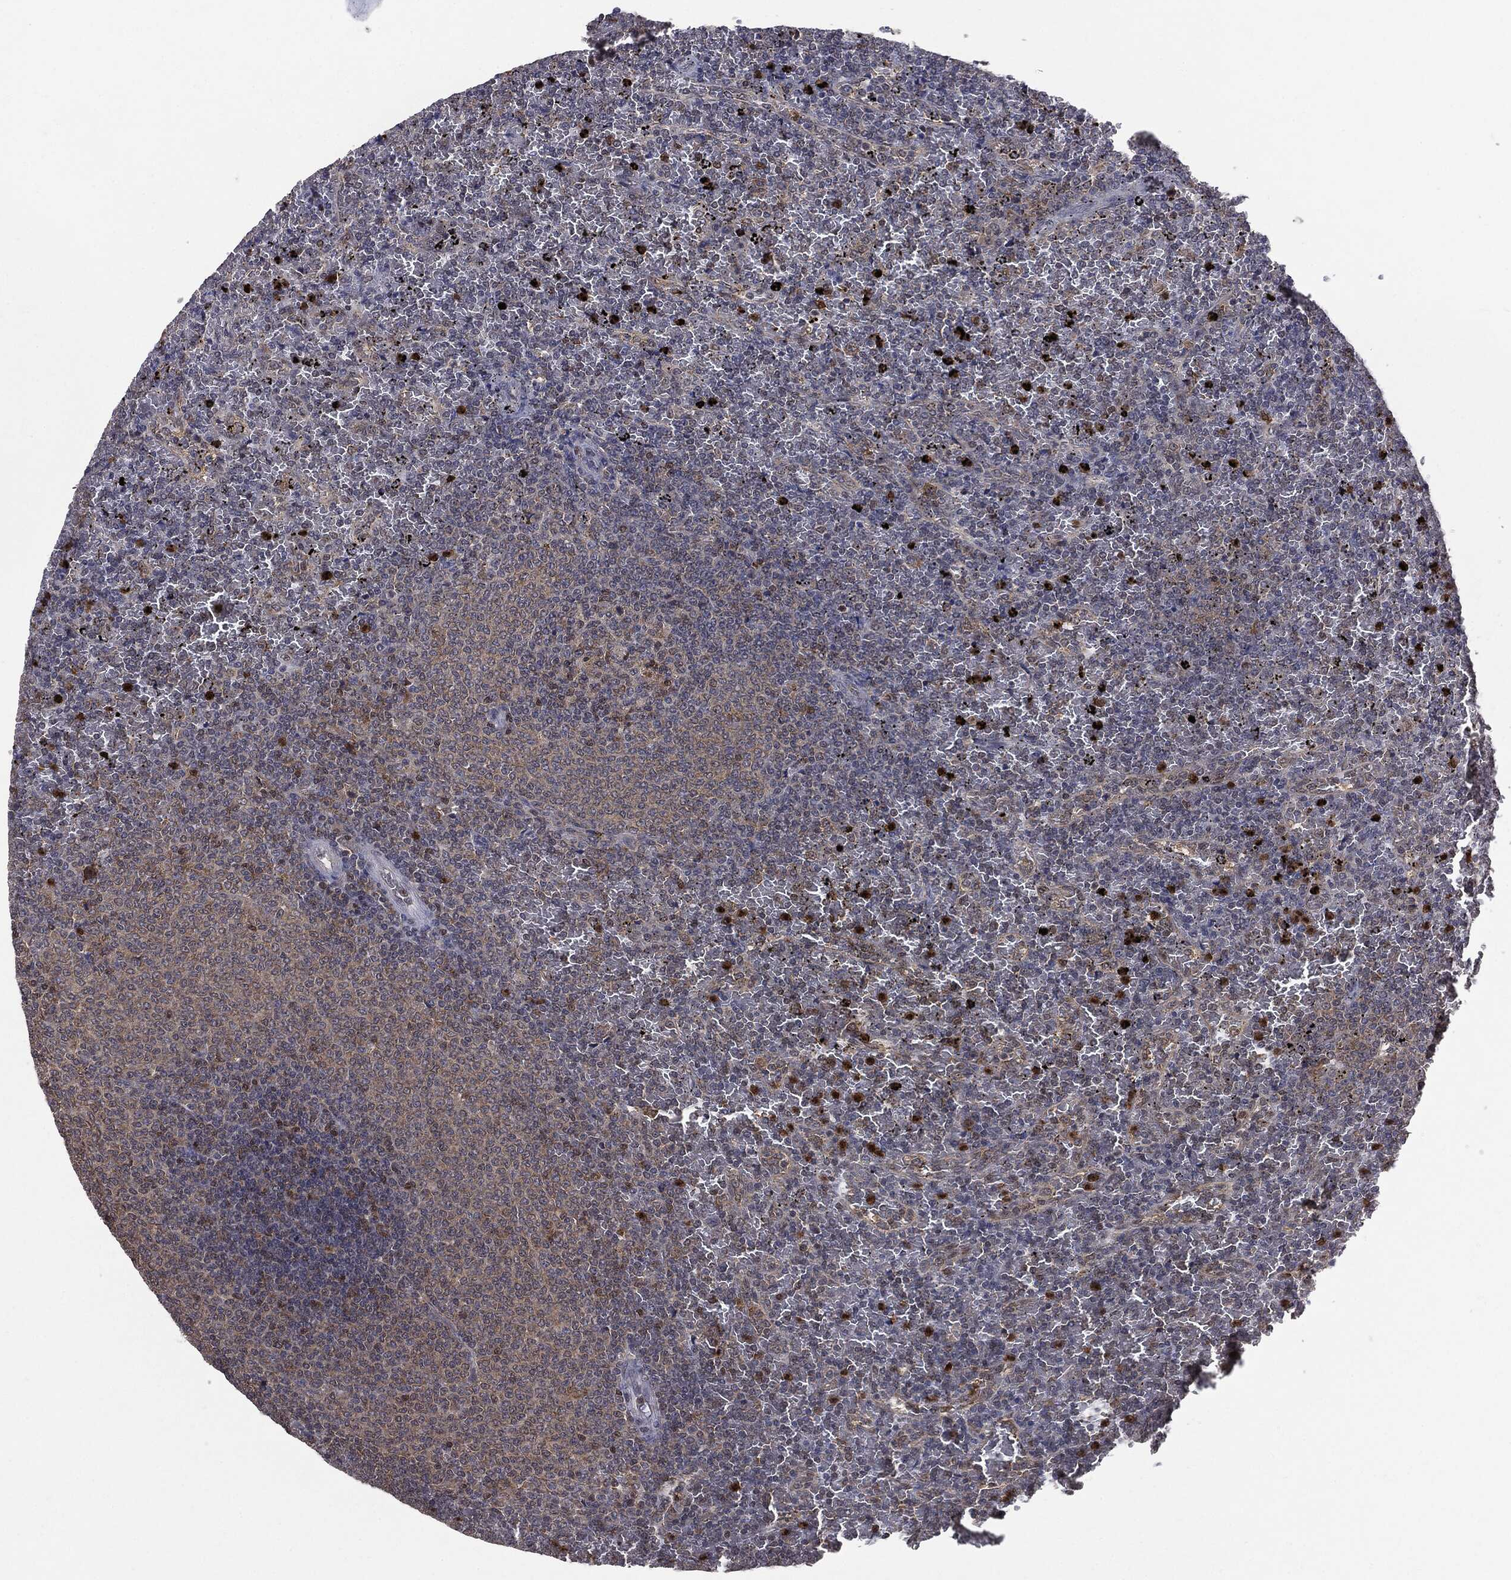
{"staining": {"intensity": "negative", "quantity": "none", "location": "none"}, "tissue": "lymphoma", "cell_type": "Tumor cells", "image_type": "cancer", "snomed": [{"axis": "morphology", "description": "Malignant lymphoma, non-Hodgkin's type, Low grade"}, {"axis": "topography", "description": "Spleen"}], "caption": "High magnification brightfield microscopy of lymphoma stained with DAB (3,3'-diaminobenzidine) (brown) and counterstained with hematoxylin (blue): tumor cells show no significant positivity.", "gene": "GPI", "patient": {"sex": "female", "age": 77}}